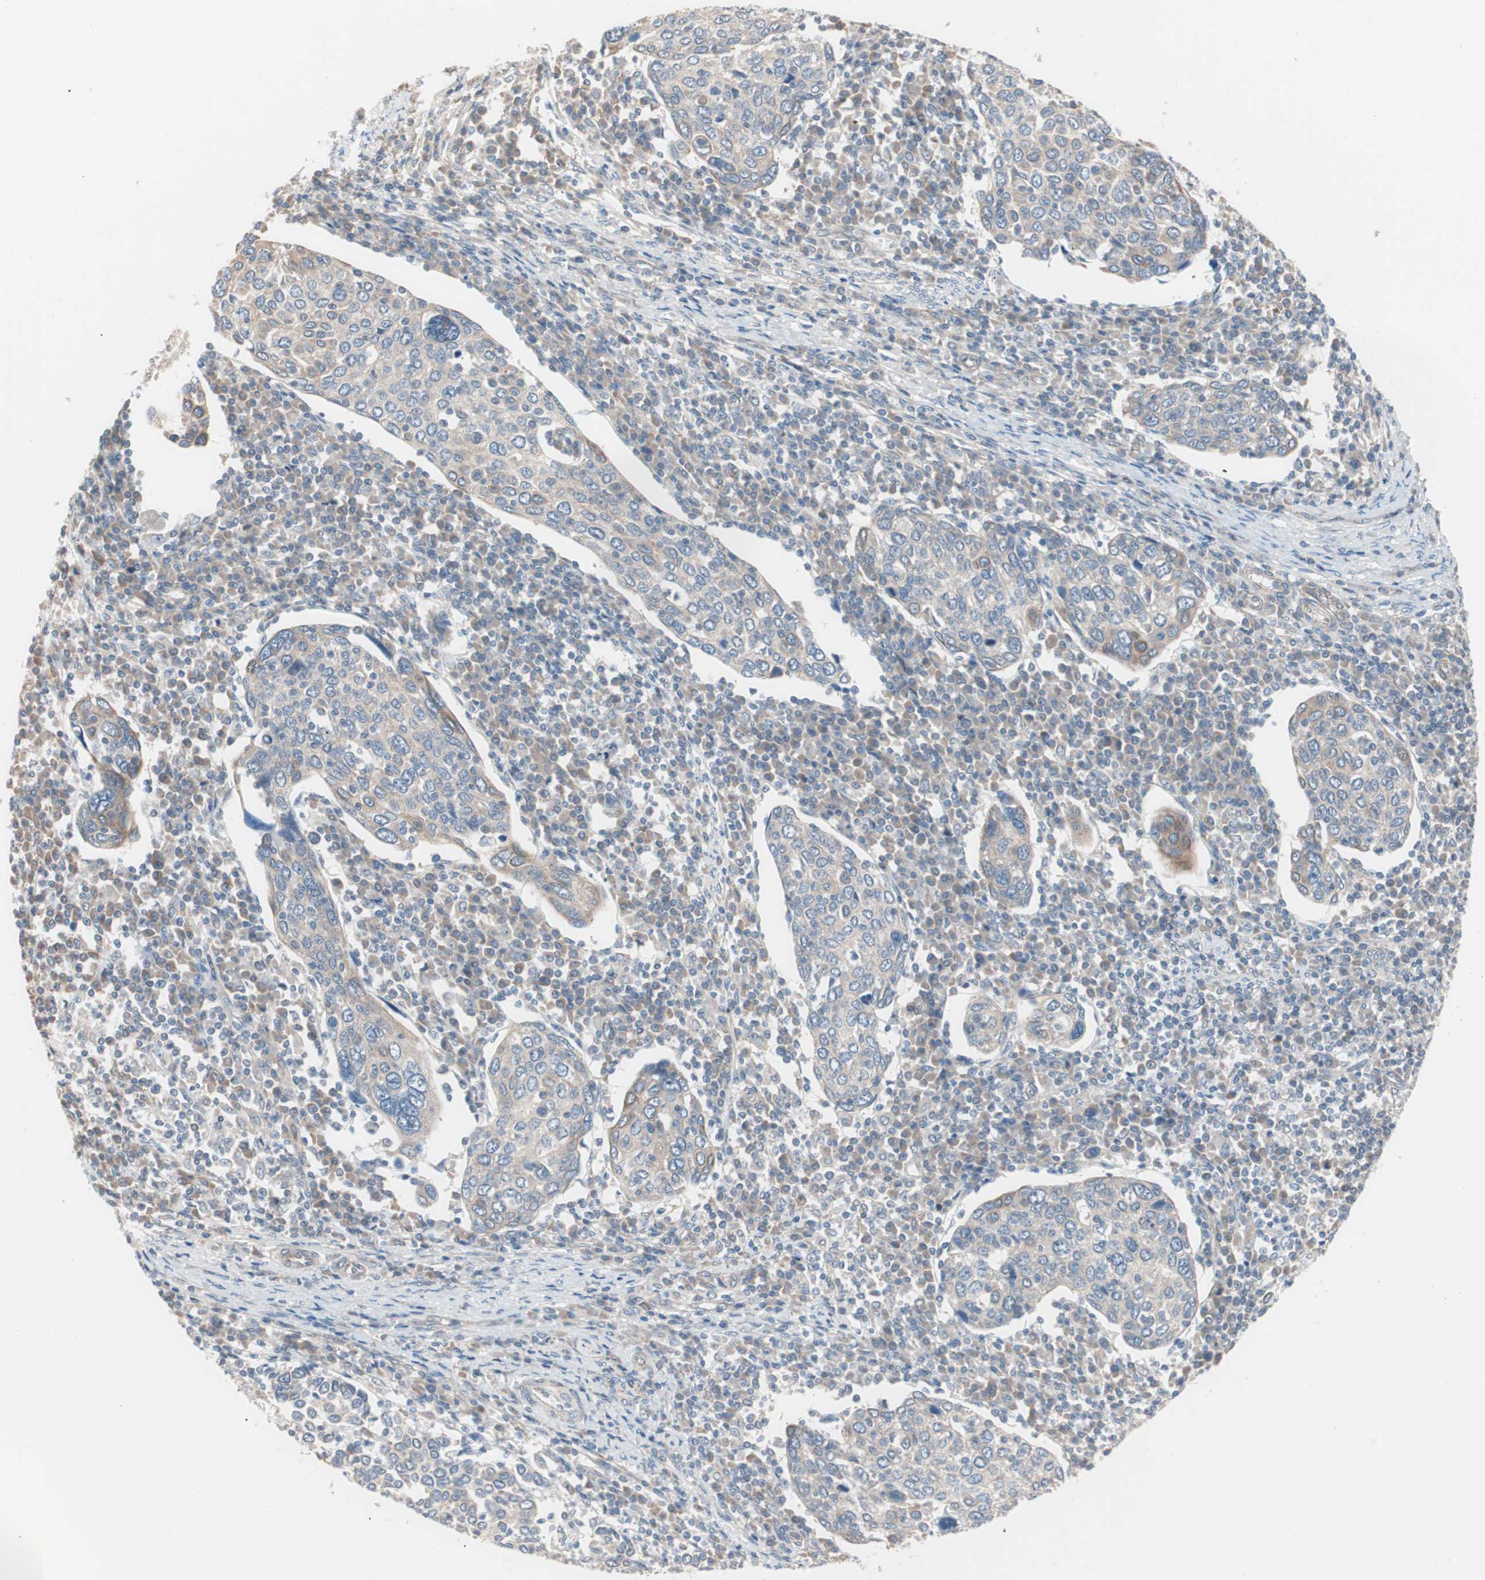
{"staining": {"intensity": "weak", "quantity": "<25%", "location": "cytoplasmic/membranous"}, "tissue": "cervical cancer", "cell_type": "Tumor cells", "image_type": "cancer", "snomed": [{"axis": "morphology", "description": "Squamous cell carcinoma, NOS"}, {"axis": "topography", "description": "Cervix"}], "caption": "High magnification brightfield microscopy of cervical cancer (squamous cell carcinoma) stained with DAB (3,3'-diaminobenzidine) (brown) and counterstained with hematoxylin (blue): tumor cells show no significant positivity.", "gene": "SMG1", "patient": {"sex": "female", "age": 40}}